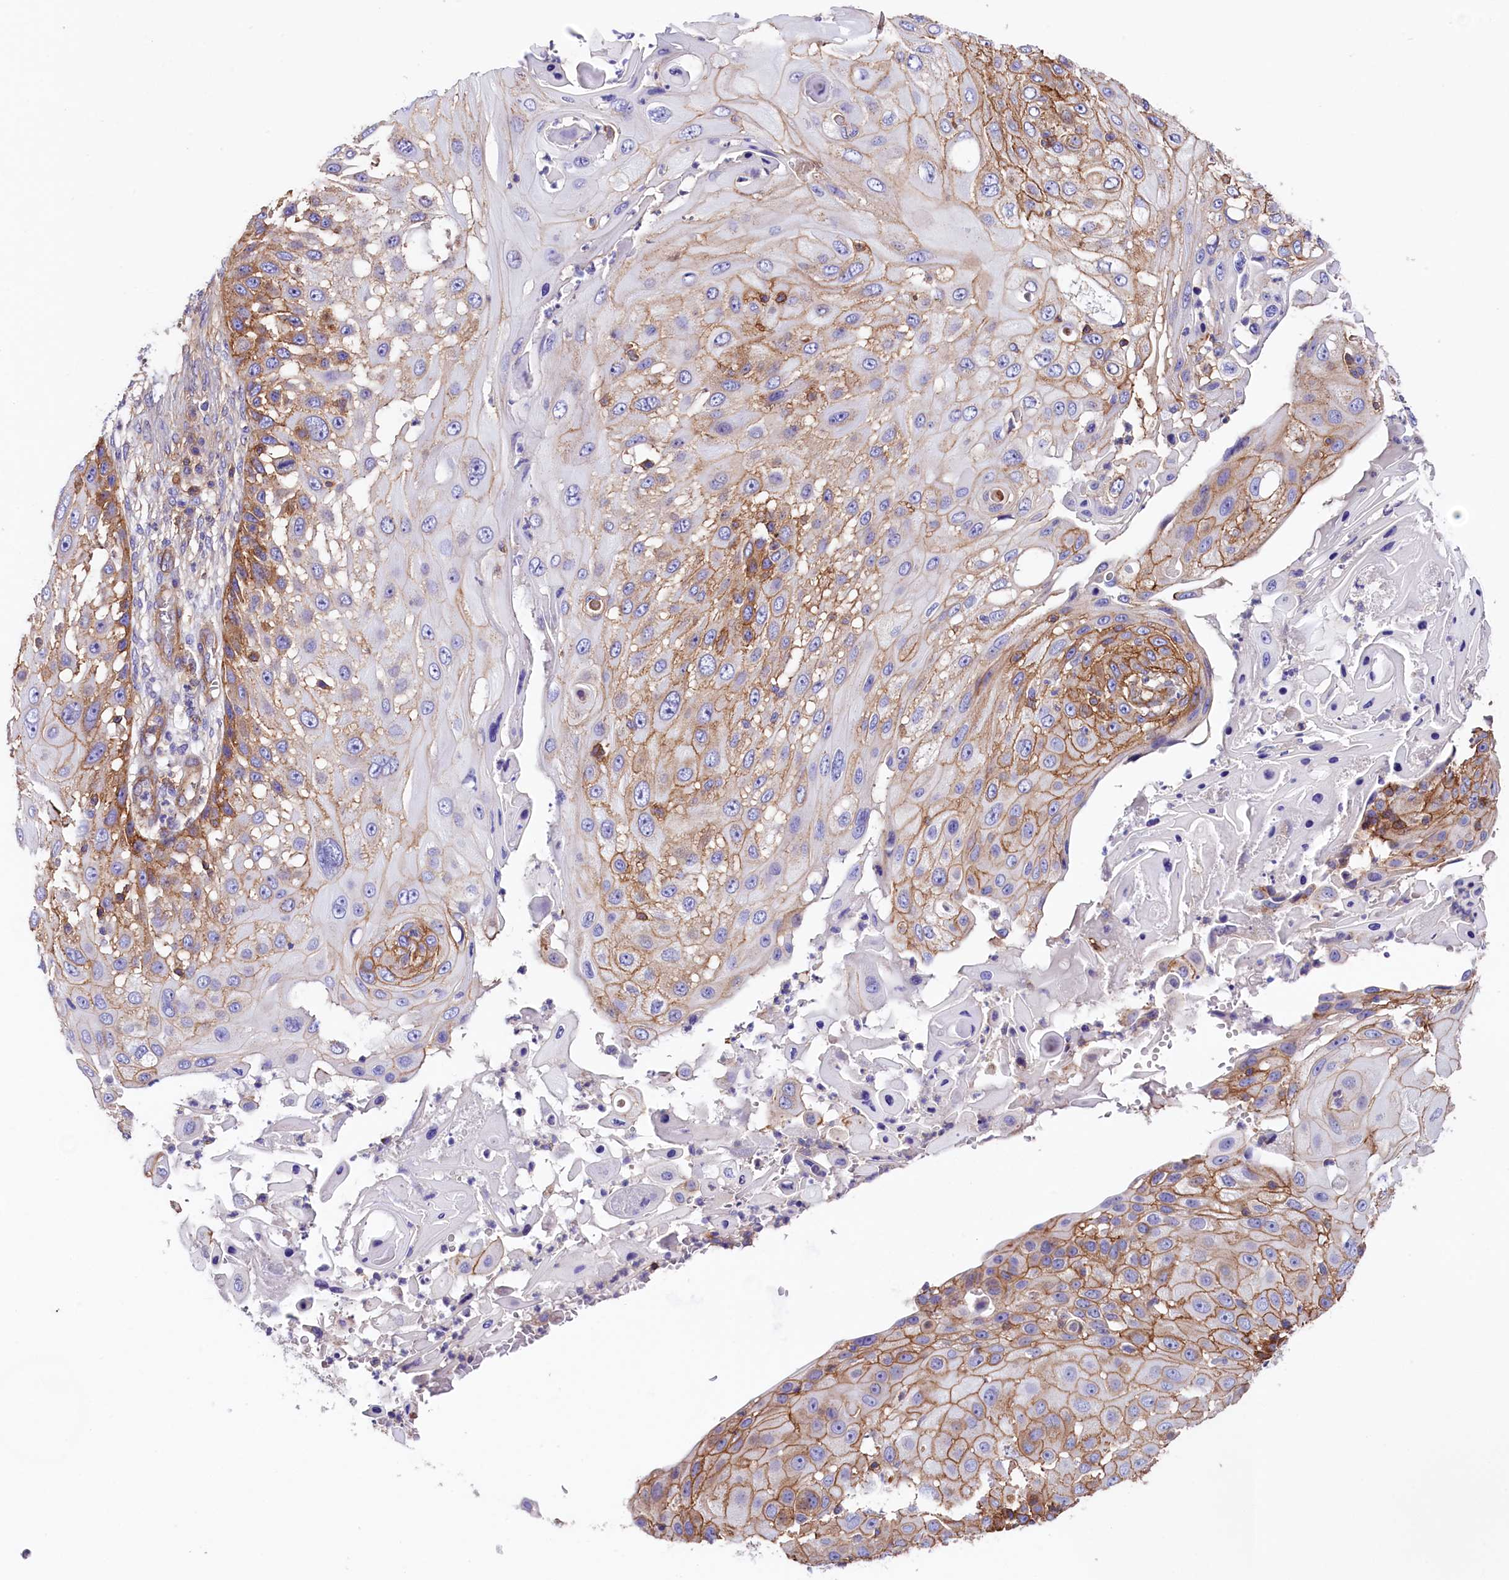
{"staining": {"intensity": "moderate", "quantity": "25%-75%", "location": "cytoplasmic/membranous"}, "tissue": "skin cancer", "cell_type": "Tumor cells", "image_type": "cancer", "snomed": [{"axis": "morphology", "description": "Squamous cell carcinoma, NOS"}, {"axis": "topography", "description": "Skin"}], "caption": "A photomicrograph showing moderate cytoplasmic/membranous positivity in about 25%-75% of tumor cells in squamous cell carcinoma (skin), as visualized by brown immunohistochemical staining.", "gene": "ATP2B4", "patient": {"sex": "female", "age": 44}}